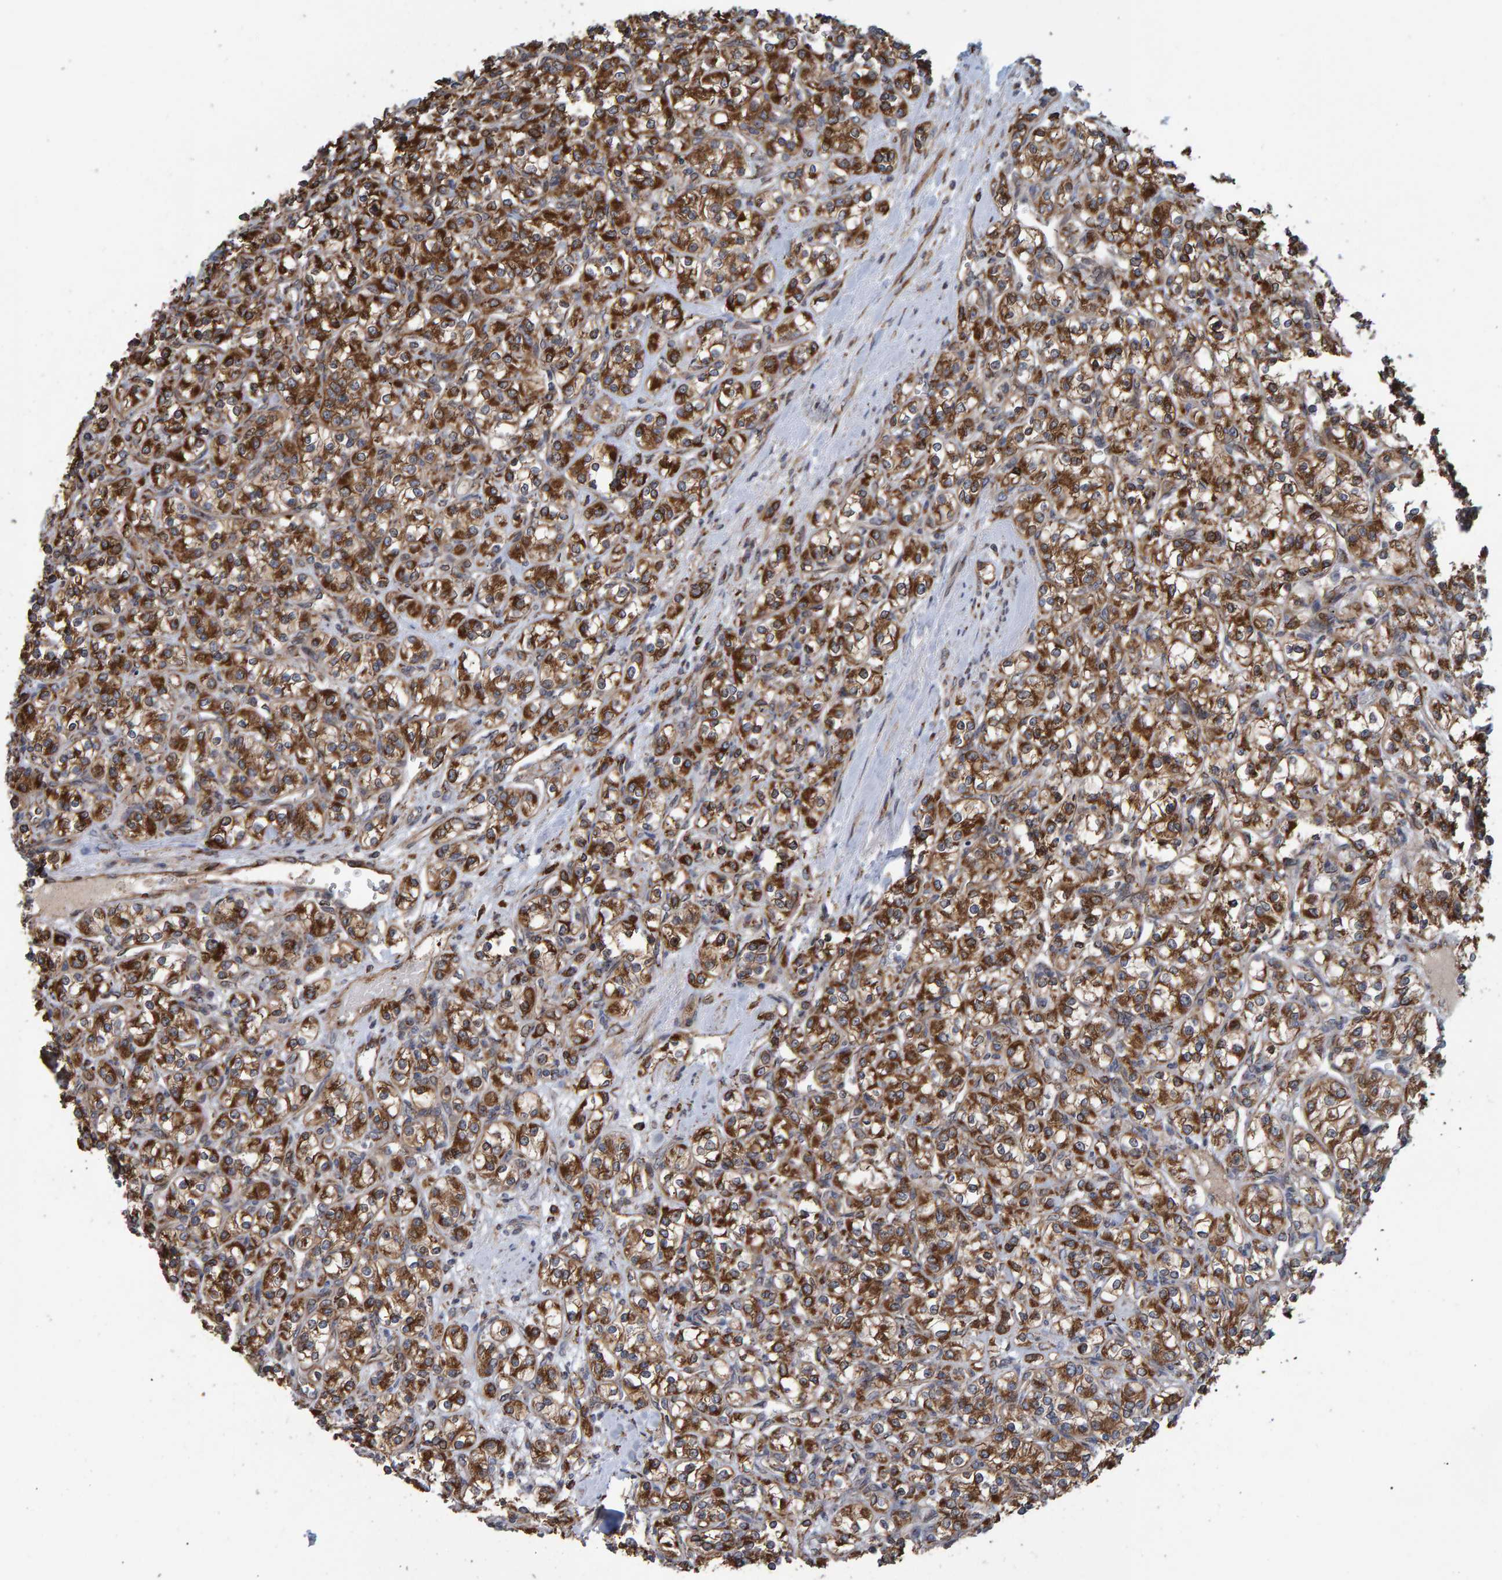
{"staining": {"intensity": "strong", "quantity": ">75%", "location": "cytoplasmic/membranous"}, "tissue": "renal cancer", "cell_type": "Tumor cells", "image_type": "cancer", "snomed": [{"axis": "morphology", "description": "Adenocarcinoma, NOS"}, {"axis": "topography", "description": "Kidney"}], "caption": "This photomicrograph shows IHC staining of renal cancer (adenocarcinoma), with high strong cytoplasmic/membranous positivity in approximately >75% of tumor cells.", "gene": "FAM117A", "patient": {"sex": "male", "age": 77}}